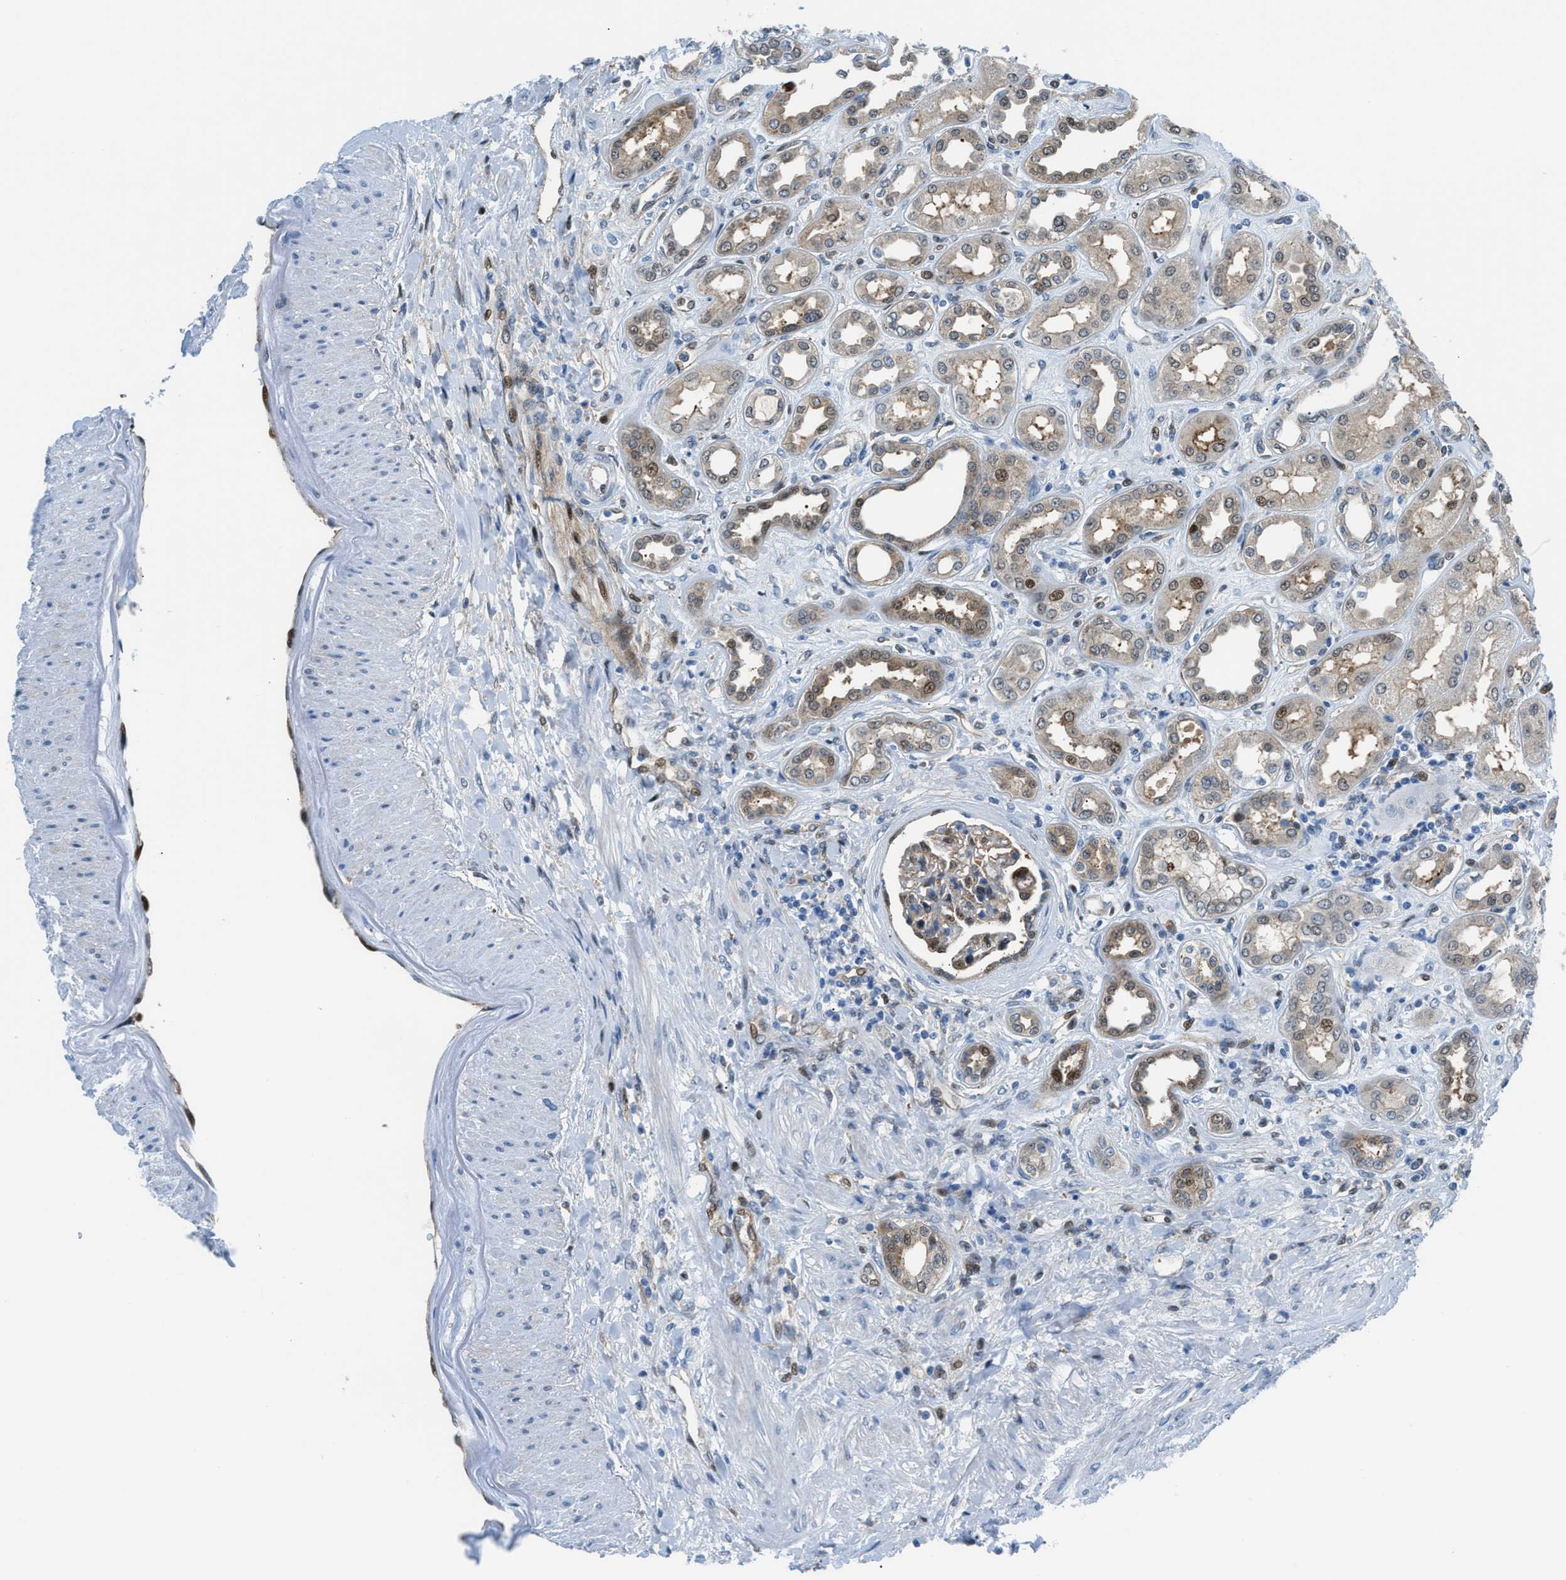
{"staining": {"intensity": "strong", "quantity": "25%-75%", "location": "cytoplasmic/membranous,nuclear"}, "tissue": "kidney", "cell_type": "Cells in glomeruli", "image_type": "normal", "snomed": [{"axis": "morphology", "description": "Normal tissue, NOS"}, {"axis": "topography", "description": "Kidney"}], "caption": "Immunohistochemistry (IHC) of unremarkable kidney displays high levels of strong cytoplasmic/membranous,nuclear positivity in approximately 25%-75% of cells in glomeruli.", "gene": "YWHAE", "patient": {"sex": "male", "age": 59}}